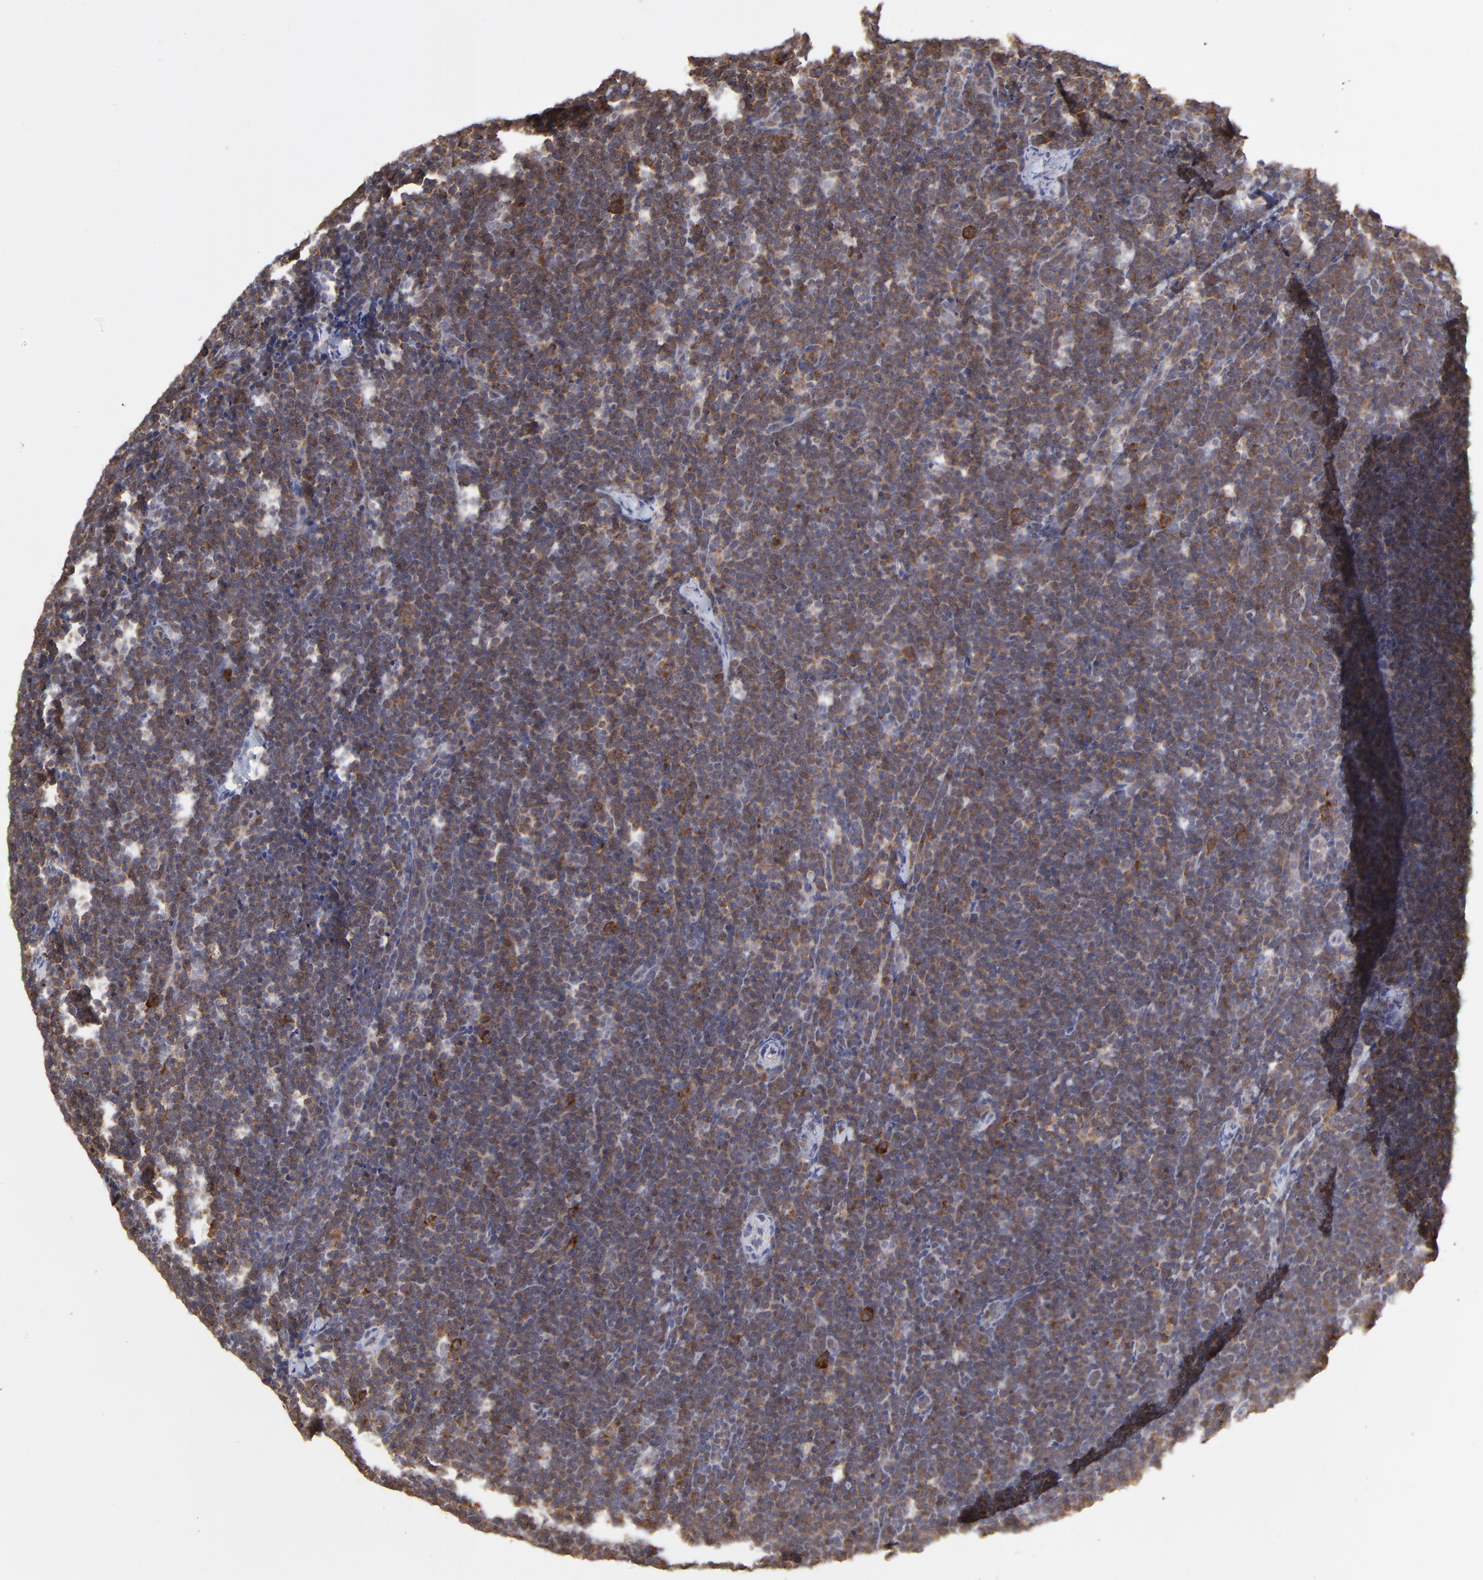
{"staining": {"intensity": "moderate", "quantity": ">75%", "location": "cytoplasmic/membranous"}, "tissue": "lymphoma", "cell_type": "Tumor cells", "image_type": "cancer", "snomed": [{"axis": "morphology", "description": "Malignant lymphoma, non-Hodgkin's type, High grade"}, {"axis": "topography", "description": "Lymph node"}], "caption": "Immunohistochemical staining of high-grade malignant lymphoma, non-Hodgkin's type displays medium levels of moderate cytoplasmic/membranous protein staining in about >75% of tumor cells.", "gene": "GART", "patient": {"sex": "female", "age": 58}}